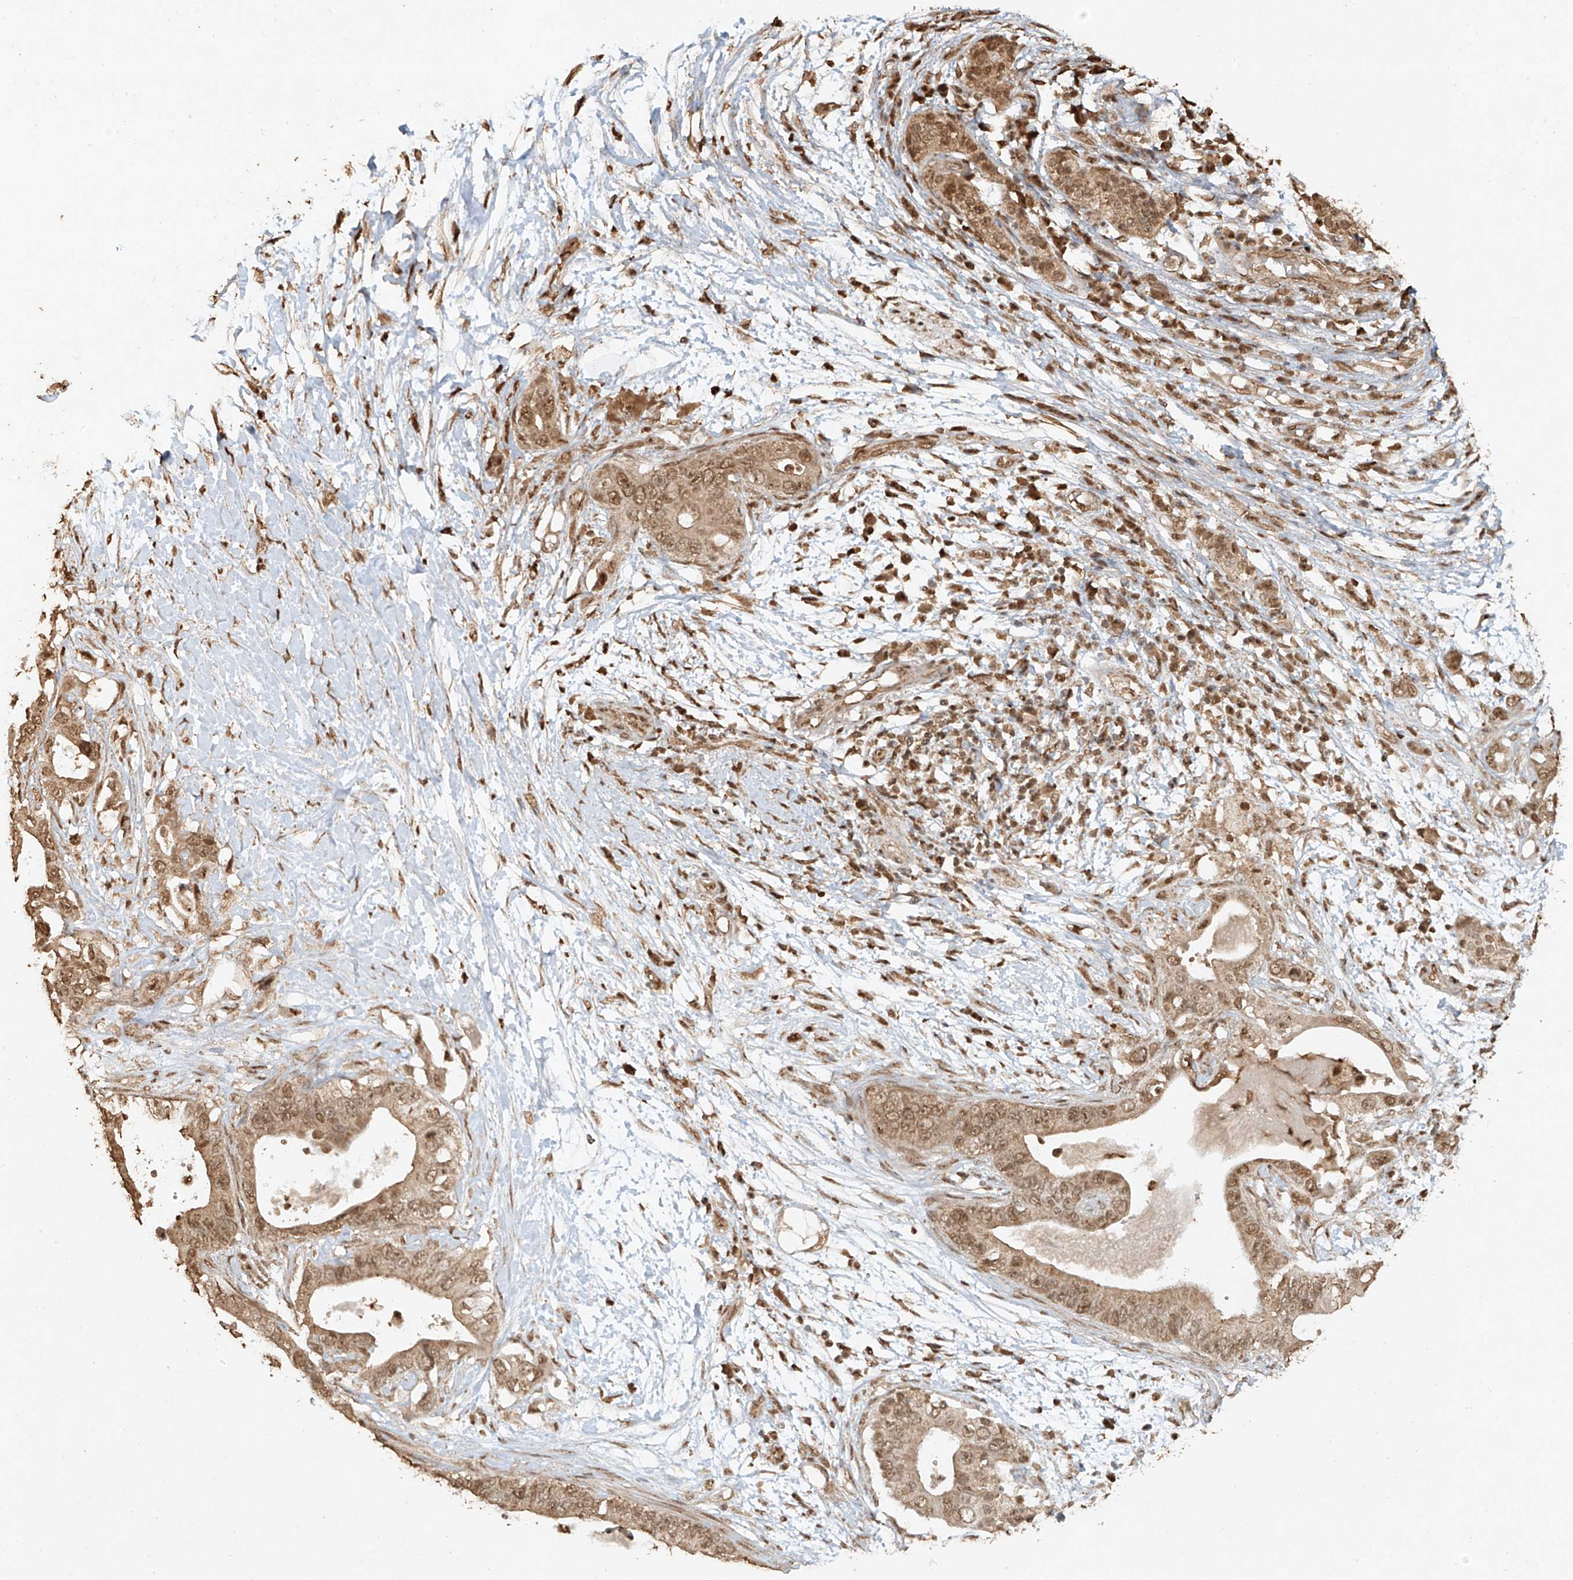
{"staining": {"intensity": "moderate", "quantity": ">75%", "location": "cytoplasmic/membranous,nuclear"}, "tissue": "pancreatic cancer", "cell_type": "Tumor cells", "image_type": "cancer", "snomed": [{"axis": "morphology", "description": "Adenocarcinoma, NOS"}, {"axis": "topography", "description": "Pancreas"}], "caption": "Adenocarcinoma (pancreatic) stained for a protein demonstrates moderate cytoplasmic/membranous and nuclear positivity in tumor cells. The staining is performed using DAB brown chromogen to label protein expression. The nuclei are counter-stained blue using hematoxylin.", "gene": "TIGAR", "patient": {"sex": "male", "age": 77}}